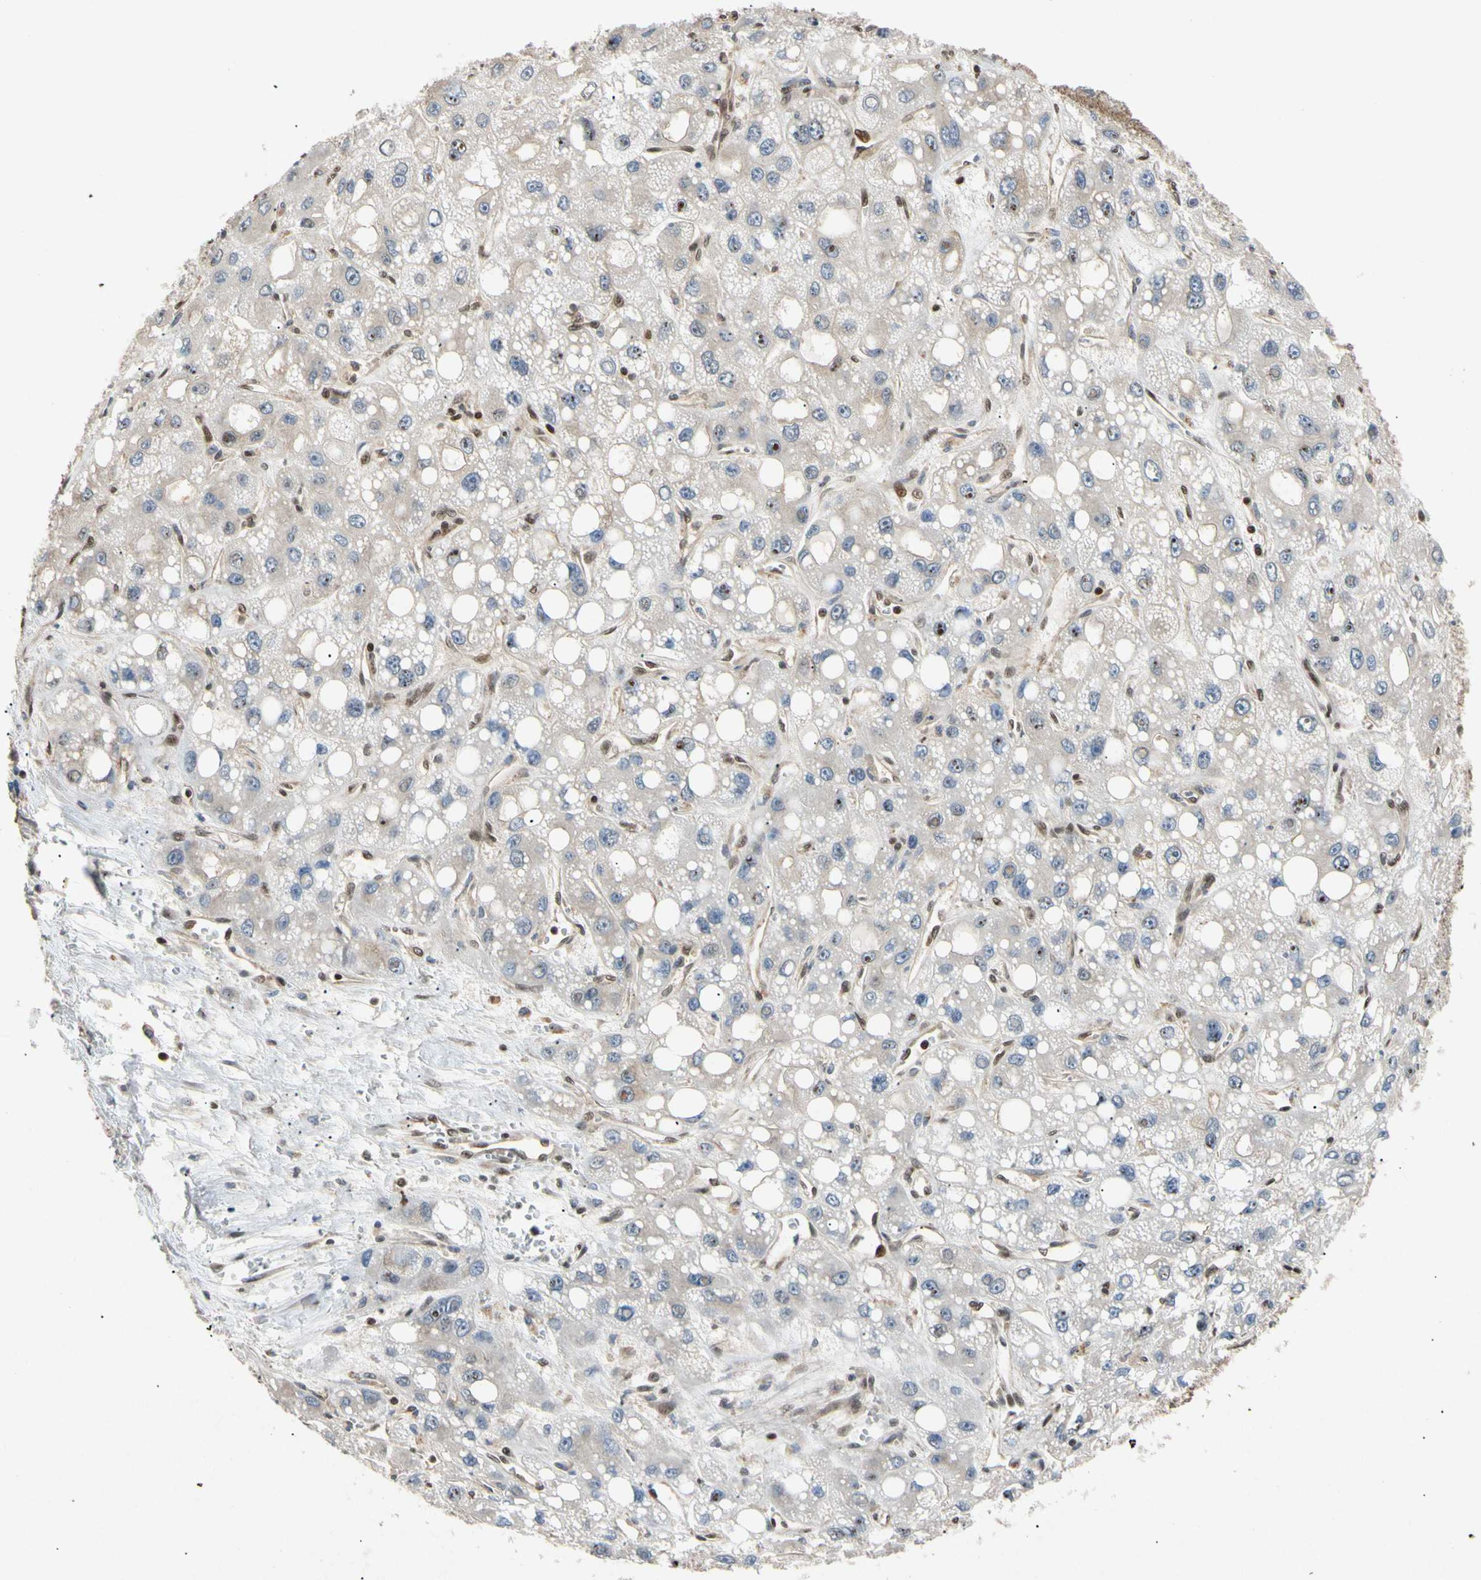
{"staining": {"intensity": "negative", "quantity": "none", "location": "none"}, "tissue": "liver cancer", "cell_type": "Tumor cells", "image_type": "cancer", "snomed": [{"axis": "morphology", "description": "Carcinoma, Hepatocellular, NOS"}, {"axis": "topography", "description": "Liver"}], "caption": "DAB immunohistochemical staining of hepatocellular carcinoma (liver) exhibits no significant staining in tumor cells.", "gene": "EIF1AX", "patient": {"sex": "male", "age": 55}}